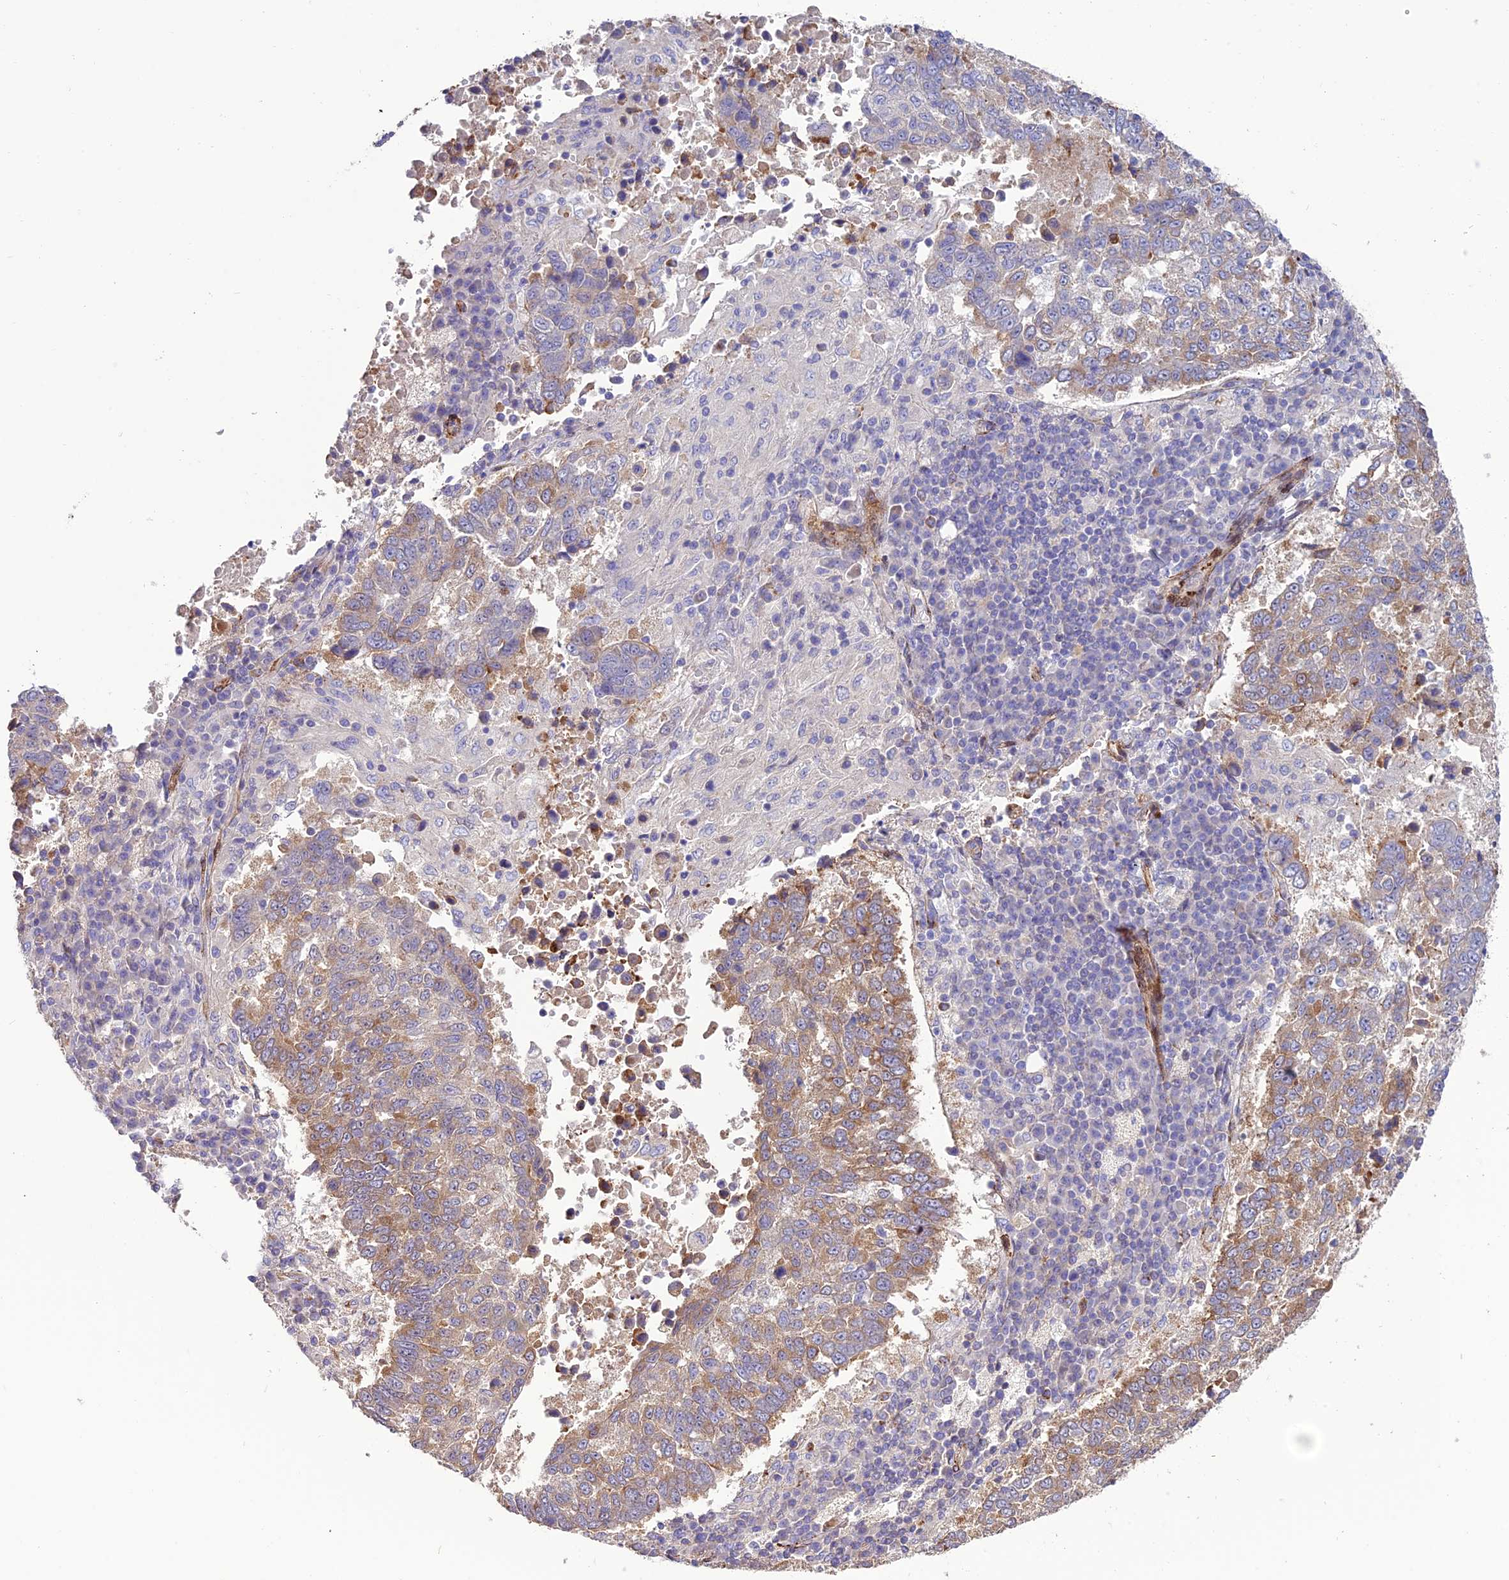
{"staining": {"intensity": "weak", "quantity": ">75%", "location": "cytoplasmic/membranous"}, "tissue": "lung cancer", "cell_type": "Tumor cells", "image_type": "cancer", "snomed": [{"axis": "morphology", "description": "Squamous cell carcinoma, NOS"}, {"axis": "topography", "description": "Lung"}], "caption": "About >75% of tumor cells in human squamous cell carcinoma (lung) exhibit weak cytoplasmic/membranous protein positivity as visualized by brown immunohistochemical staining.", "gene": "REX1BD", "patient": {"sex": "male", "age": 73}}